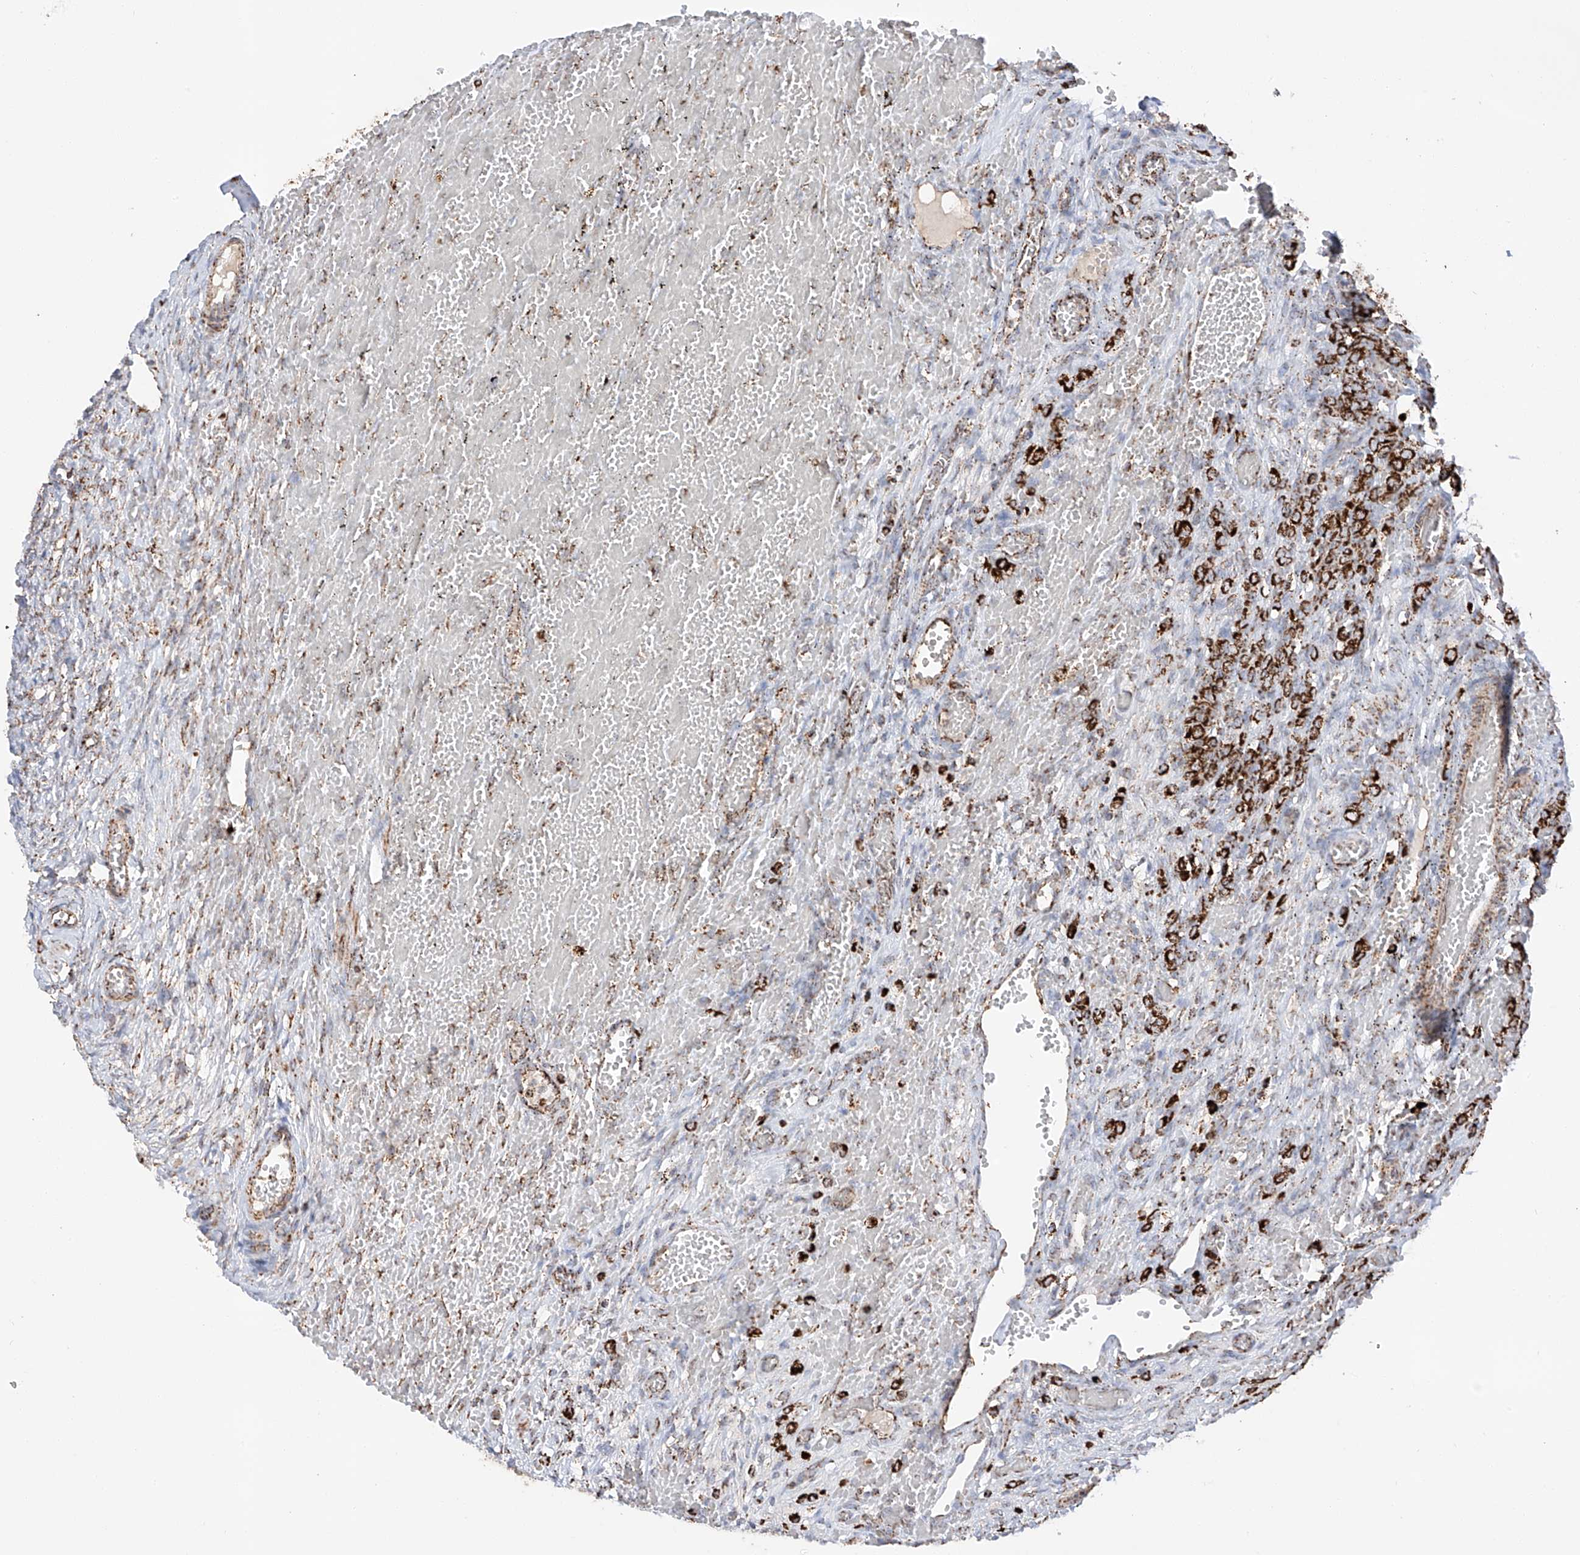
{"staining": {"intensity": "moderate", "quantity": "25%-75%", "location": "cytoplasmic/membranous"}, "tissue": "ovary", "cell_type": "Ovarian stroma cells", "image_type": "normal", "snomed": [{"axis": "morphology", "description": "Adenocarcinoma, NOS"}, {"axis": "topography", "description": "Endometrium"}], "caption": "DAB immunohistochemical staining of normal human ovary shows moderate cytoplasmic/membranous protein expression in about 25%-75% of ovarian stroma cells. (brown staining indicates protein expression, while blue staining denotes nuclei).", "gene": "TTC27", "patient": {"sex": "female", "age": 32}}